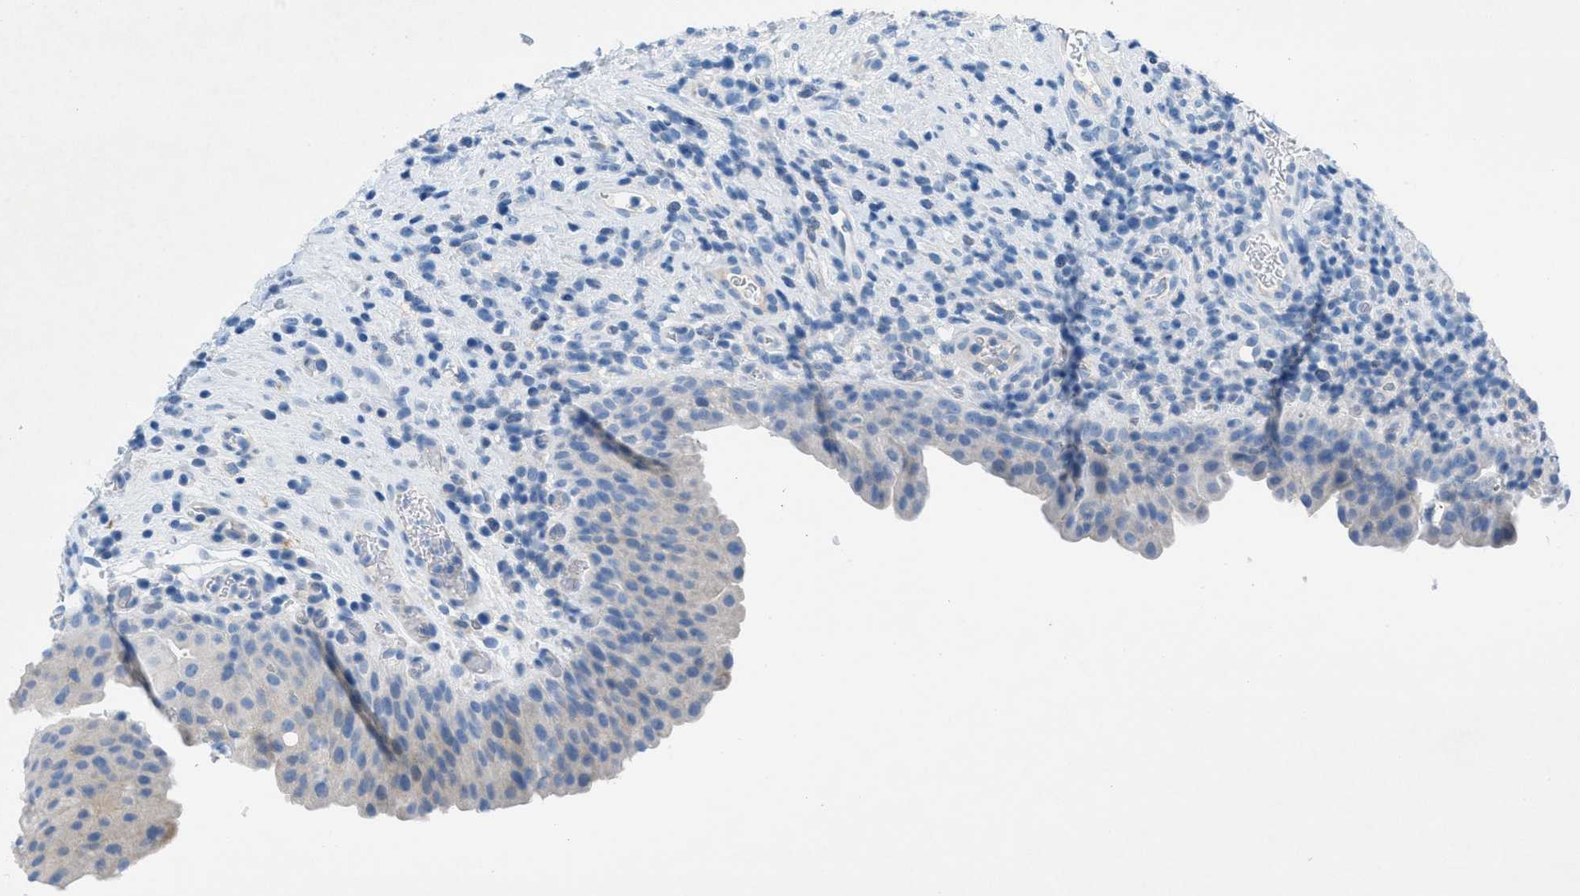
{"staining": {"intensity": "weak", "quantity": "<25%", "location": "cytoplasmic/membranous"}, "tissue": "urothelial cancer", "cell_type": "Tumor cells", "image_type": "cancer", "snomed": [{"axis": "morphology", "description": "Urothelial carcinoma, Low grade"}, {"axis": "topography", "description": "Urinary bladder"}], "caption": "DAB (3,3'-diaminobenzidine) immunohistochemical staining of urothelial carcinoma (low-grade) shows no significant staining in tumor cells. (DAB (3,3'-diaminobenzidine) immunohistochemistry (IHC), high magnification).", "gene": "GALNT17", "patient": {"sex": "female", "age": 75}}